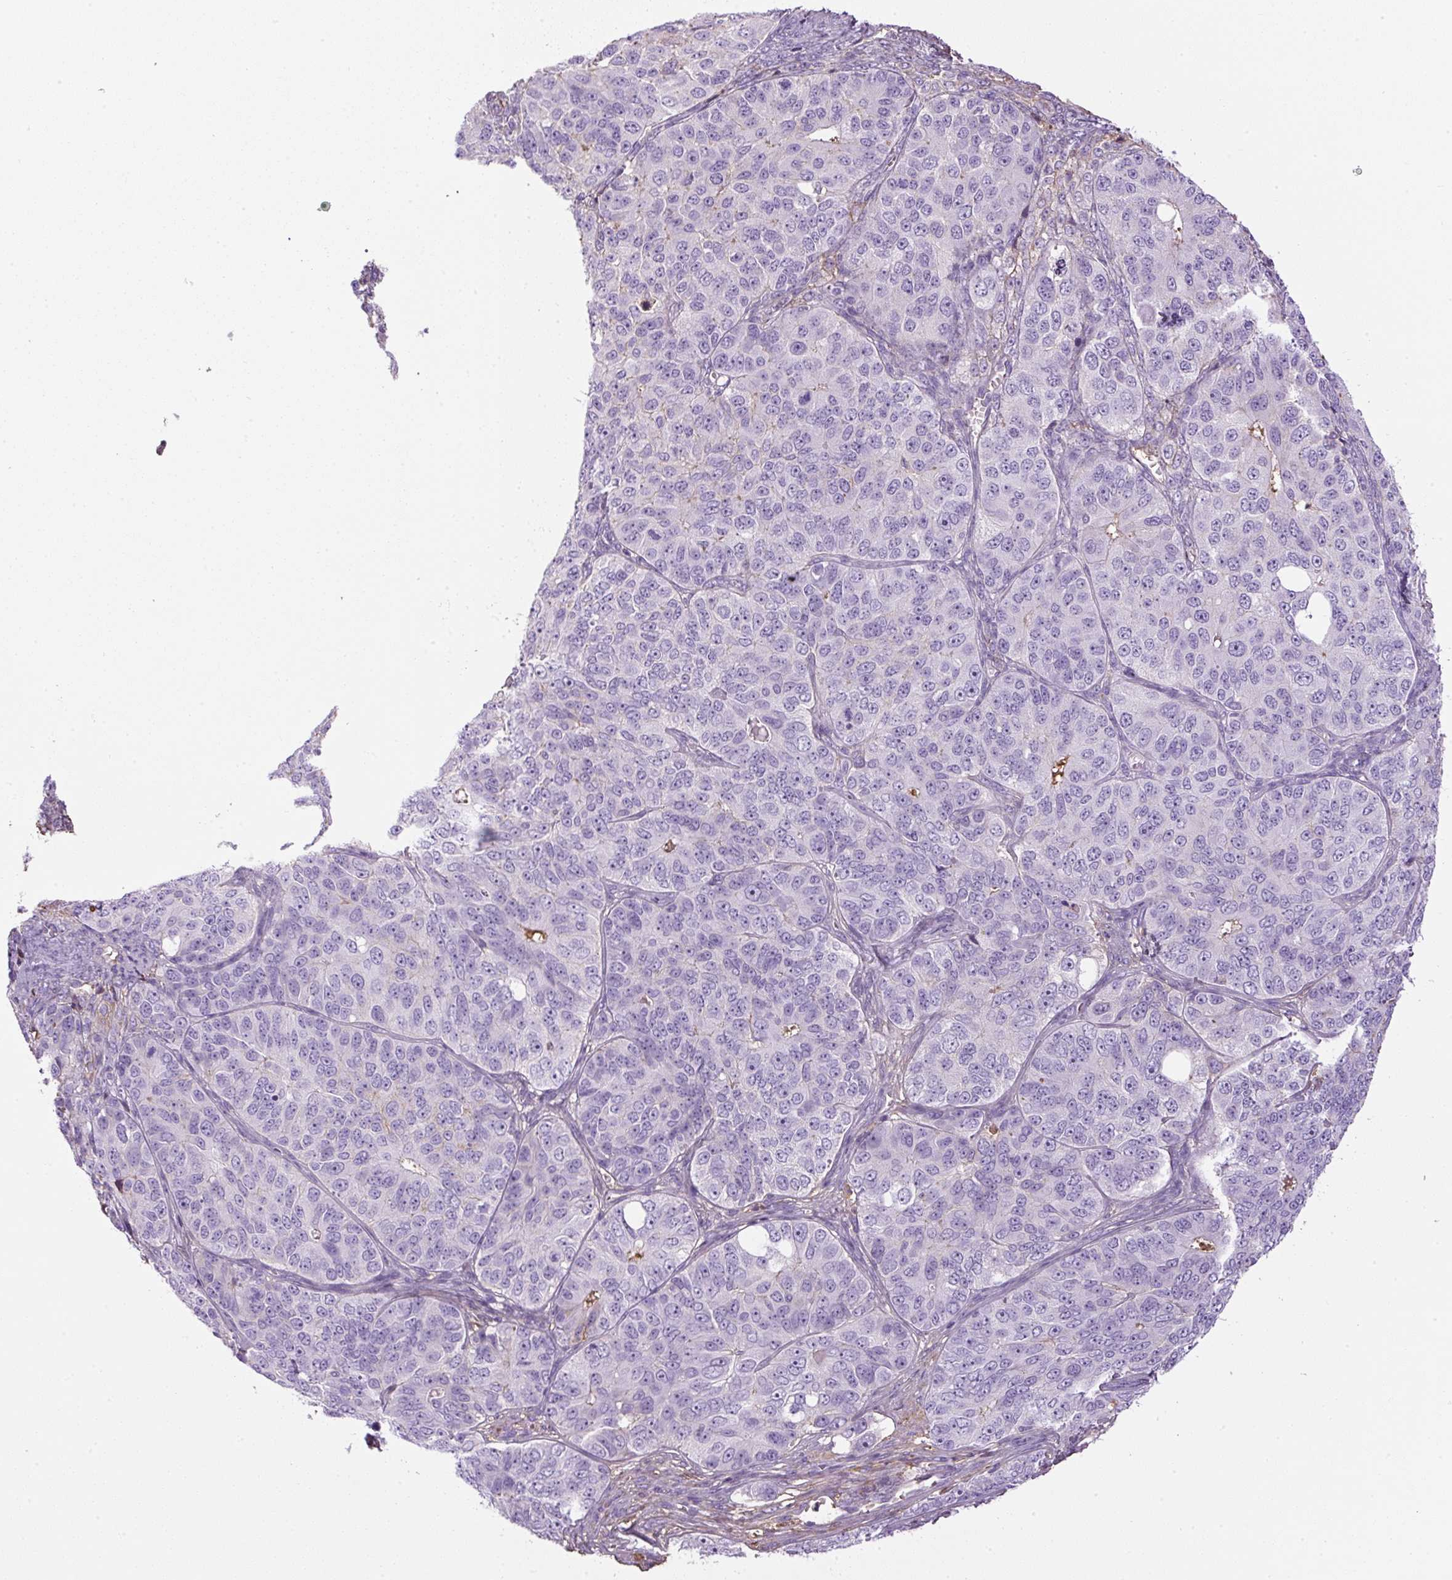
{"staining": {"intensity": "negative", "quantity": "none", "location": "none"}, "tissue": "ovarian cancer", "cell_type": "Tumor cells", "image_type": "cancer", "snomed": [{"axis": "morphology", "description": "Carcinoma, endometroid"}, {"axis": "topography", "description": "Ovary"}], "caption": "Immunohistochemical staining of human ovarian endometroid carcinoma displays no significant positivity in tumor cells.", "gene": "APOA1", "patient": {"sex": "female", "age": 51}}